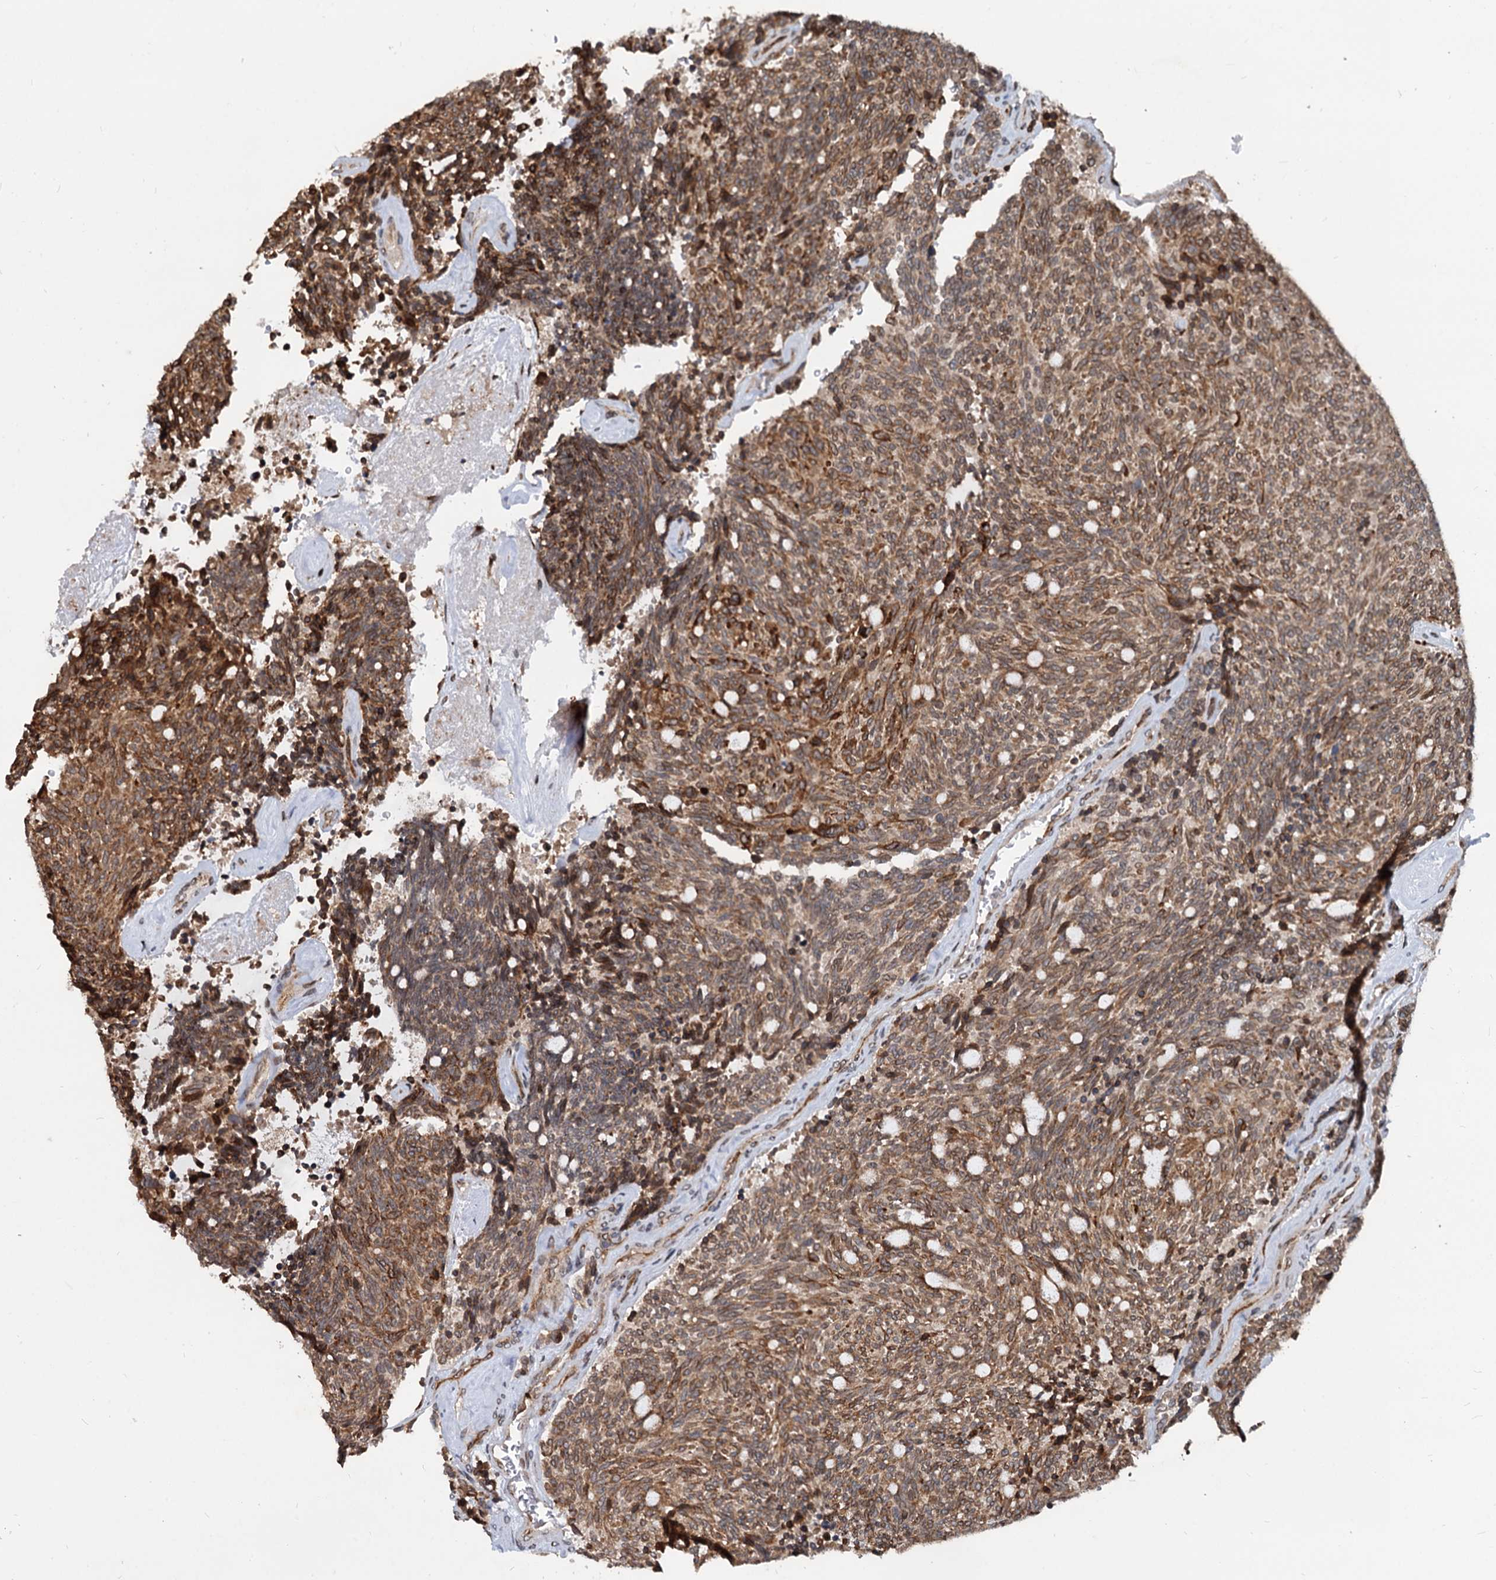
{"staining": {"intensity": "moderate", "quantity": ">75%", "location": "cytoplasmic/membranous"}, "tissue": "carcinoid", "cell_type": "Tumor cells", "image_type": "cancer", "snomed": [{"axis": "morphology", "description": "Carcinoid, malignant, NOS"}, {"axis": "topography", "description": "Pancreas"}], "caption": "This micrograph demonstrates immunohistochemistry (IHC) staining of human malignant carcinoid, with medium moderate cytoplasmic/membranous positivity in about >75% of tumor cells.", "gene": "SAAL1", "patient": {"sex": "female", "age": 54}}